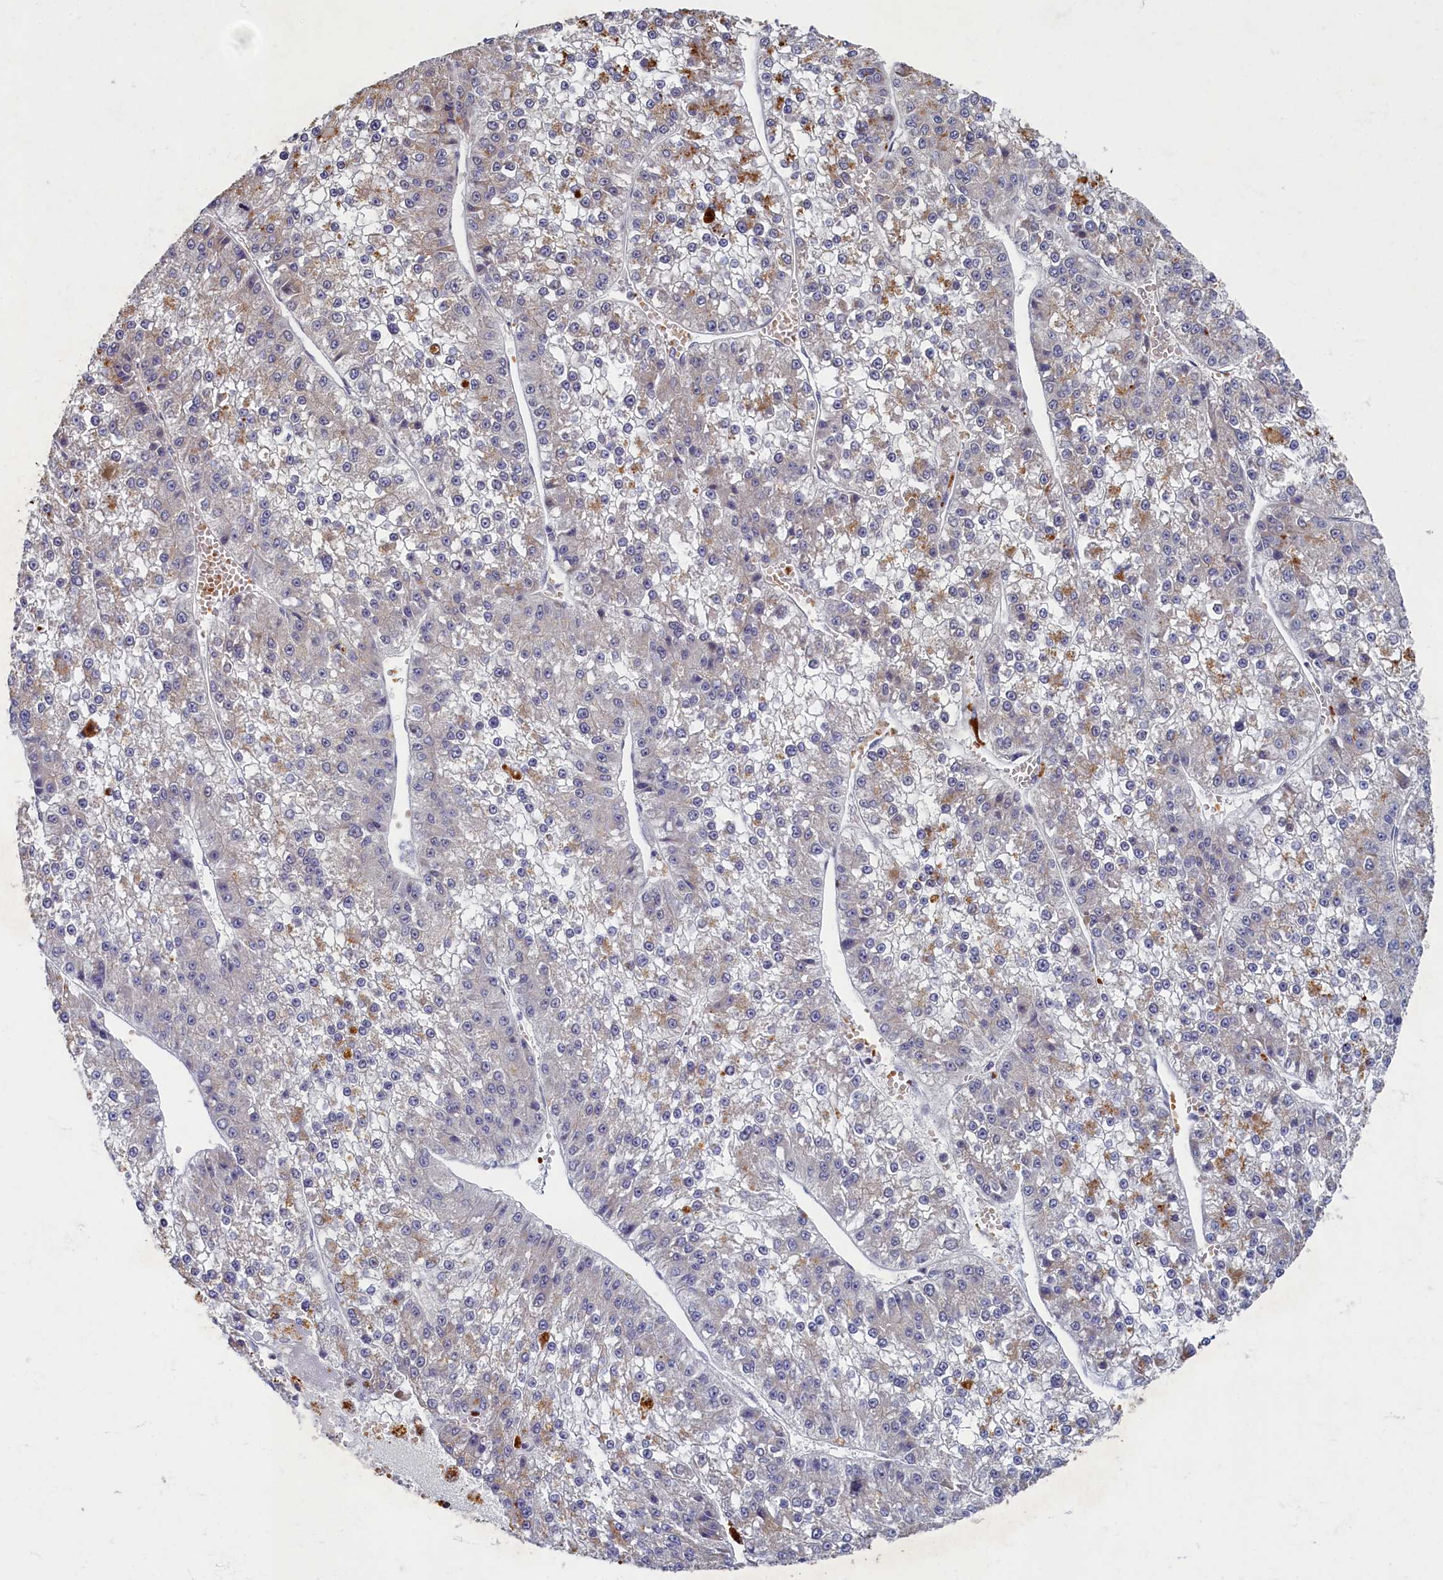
{"staining": {"intensity": "negative", "quantity": "none", "location": "none"}, "tissue": "liver cancer", "cell_type": "Tumor cells", "image_type": "cancer", "snomed": [{"axis": "morphology", "description": "Carcinoma, Hepatocellular, NOS"}, {"axis": "topography", "description": "Liver"}], "caption": "A photomicrograph of human liver hepatocellular carcinoma is negative for staining in tumor cells. Nuclei are stained in blue.", "gene": "HUNK", "patient": {"sex": "female", "age": 73}}